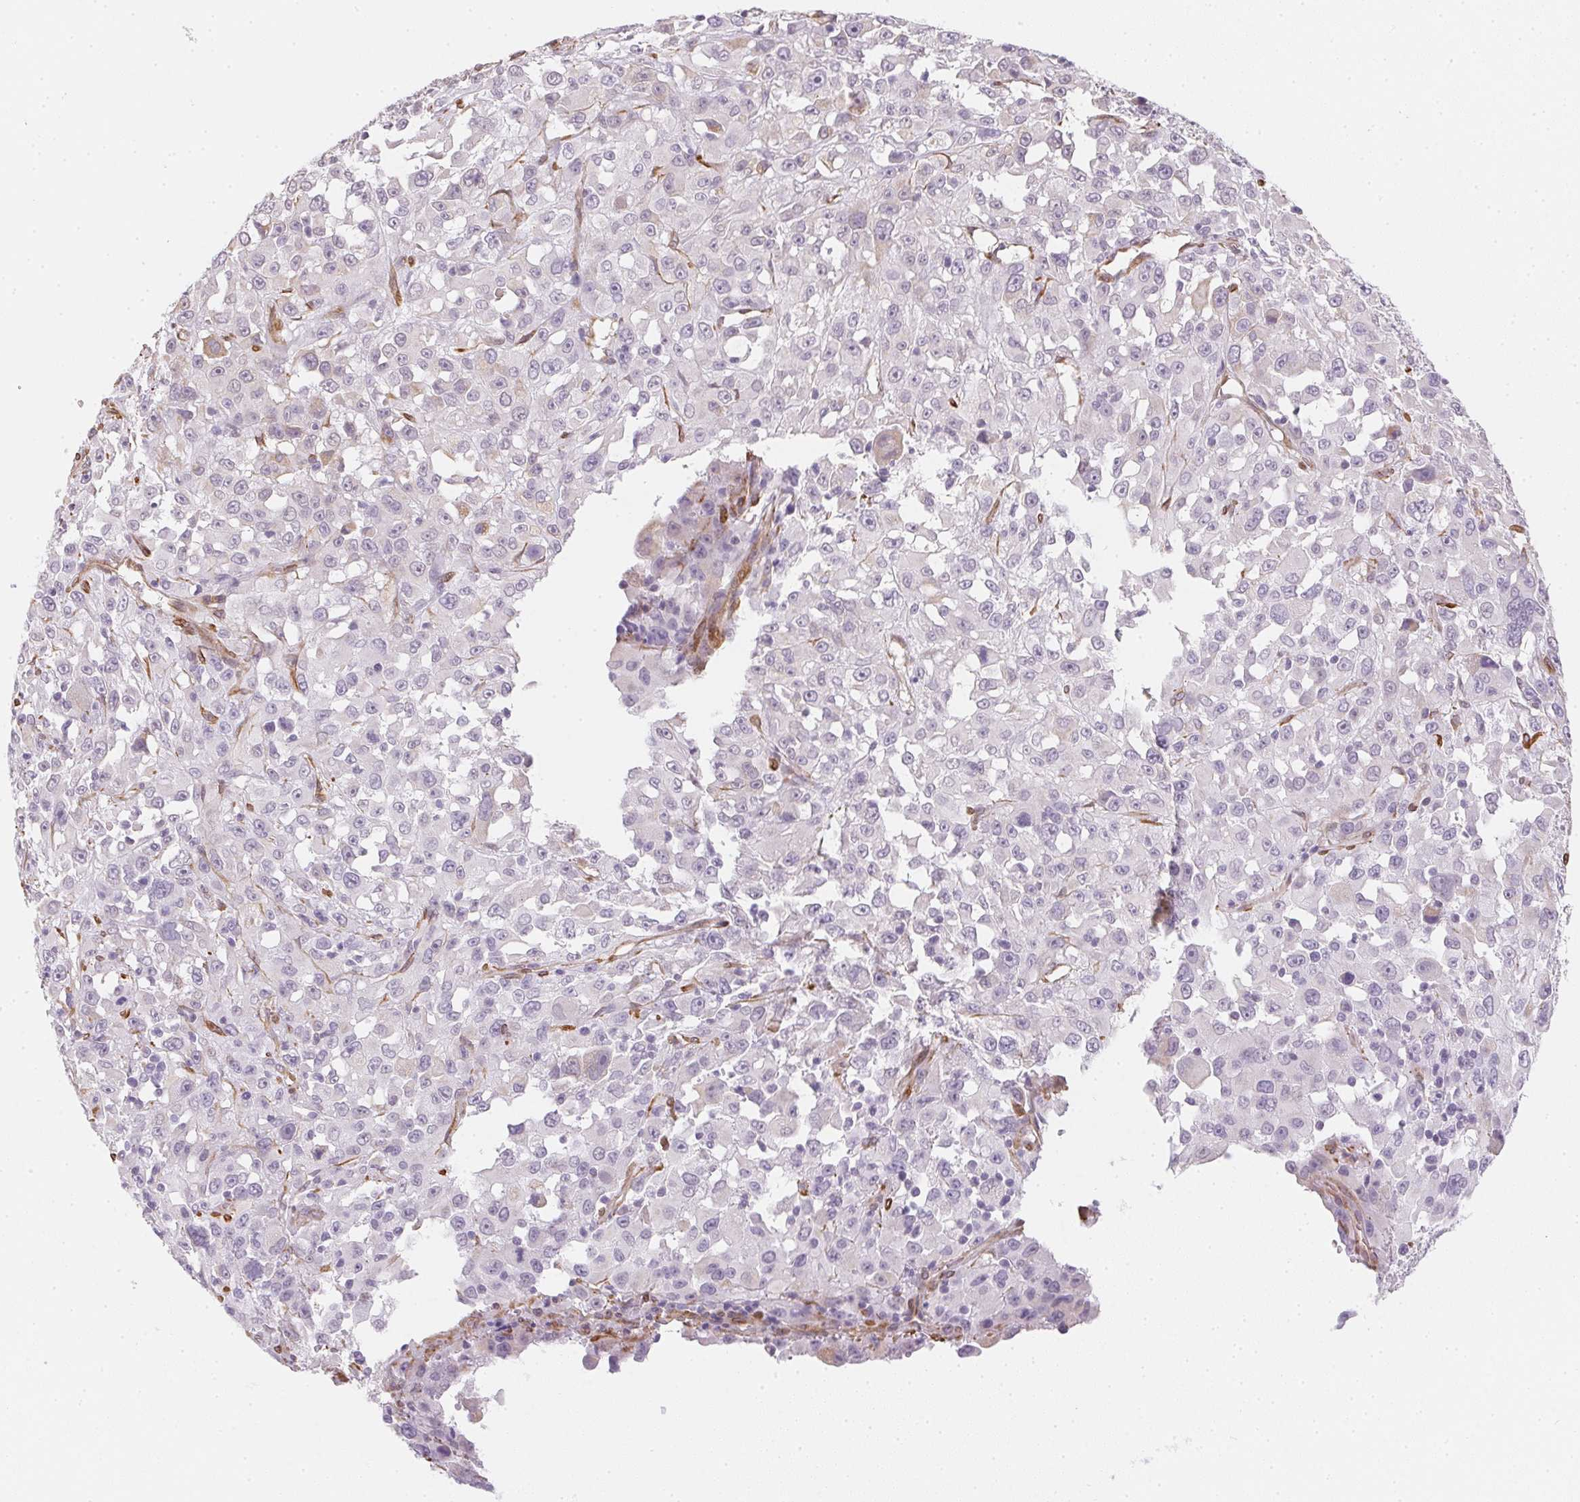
{"staining": {"intensity": "negative", "quantity": "none", "location": "none"}, "tissue": "melanoma", "cell_type": "Tumor cells", "image_type": "cancer", "snomed": [{"axis": "morphology", "description": "Malignant melanoma, Metastatic site"}, {"axis": "topography", "description": "Soft tissue"}], "caption": "An IHC micrograph of melanoma is shown. There is no staining in tumor cells of melanoma.", "gene": "RSBN1", "patient": {"sex": "male", "age": 50}}